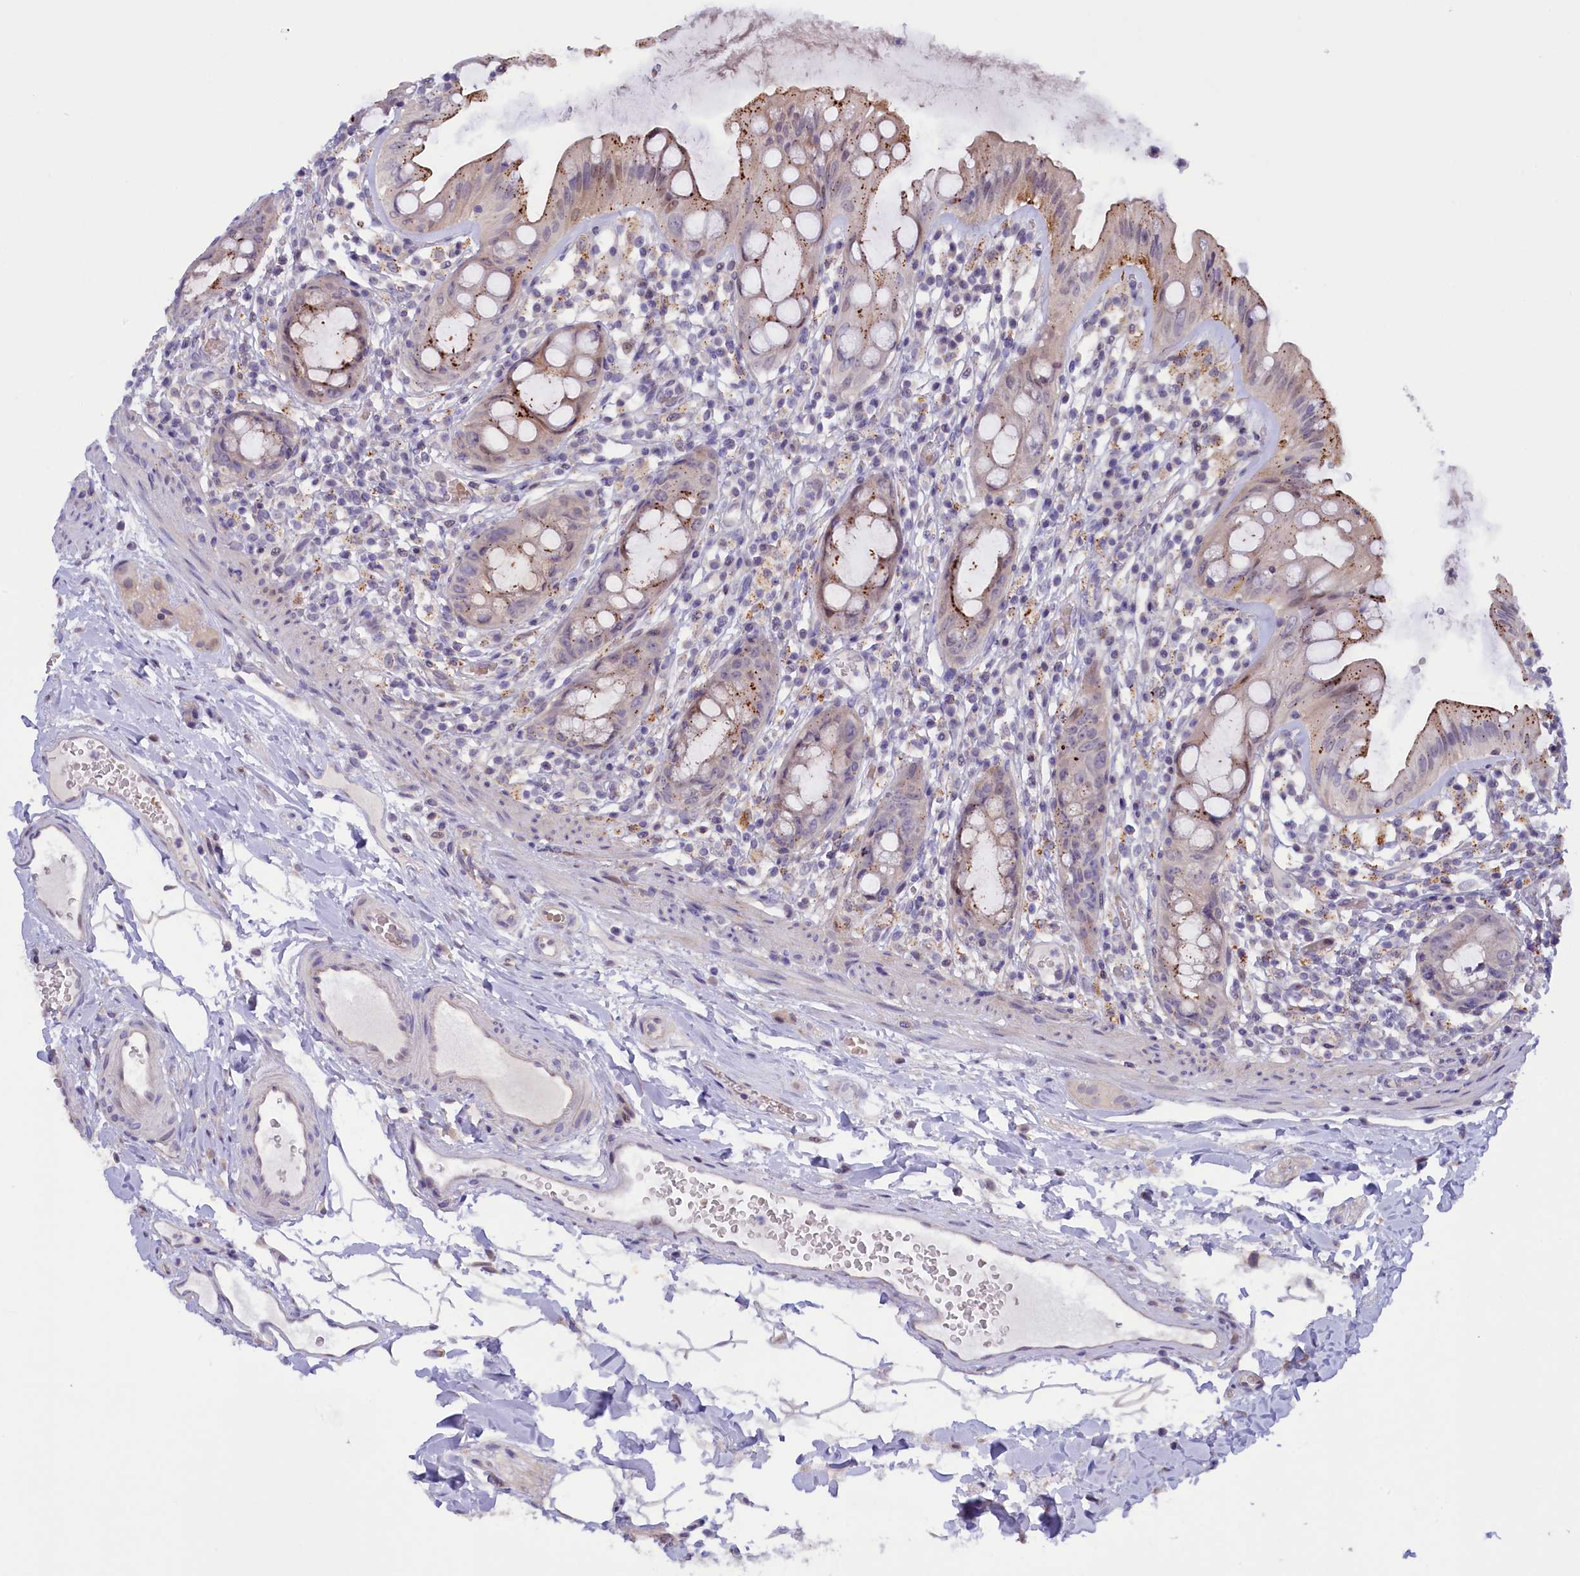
{"staining": {"intensity": "moderate", "quantity": ">75%", "location": "cytoplasmic/membranous"}, "tissue": "rectum", "cell_type": "Glandular cells", "image_type": "normal", "snomed": [{"axis": "morphology", "description": "Normal tissue, NOS"}, {"axis": "topography", "description": "Rectum"}], "caption": "Immunohistochemistry histopathology image of benign human rectum stained for a protein (brown), which displays medium levels of moderate cytoplasmic/membranous positivity in approximately >75% of glandular cells.", "gene": "HYKK", "patient": {"sex": "female", "age": 57}}